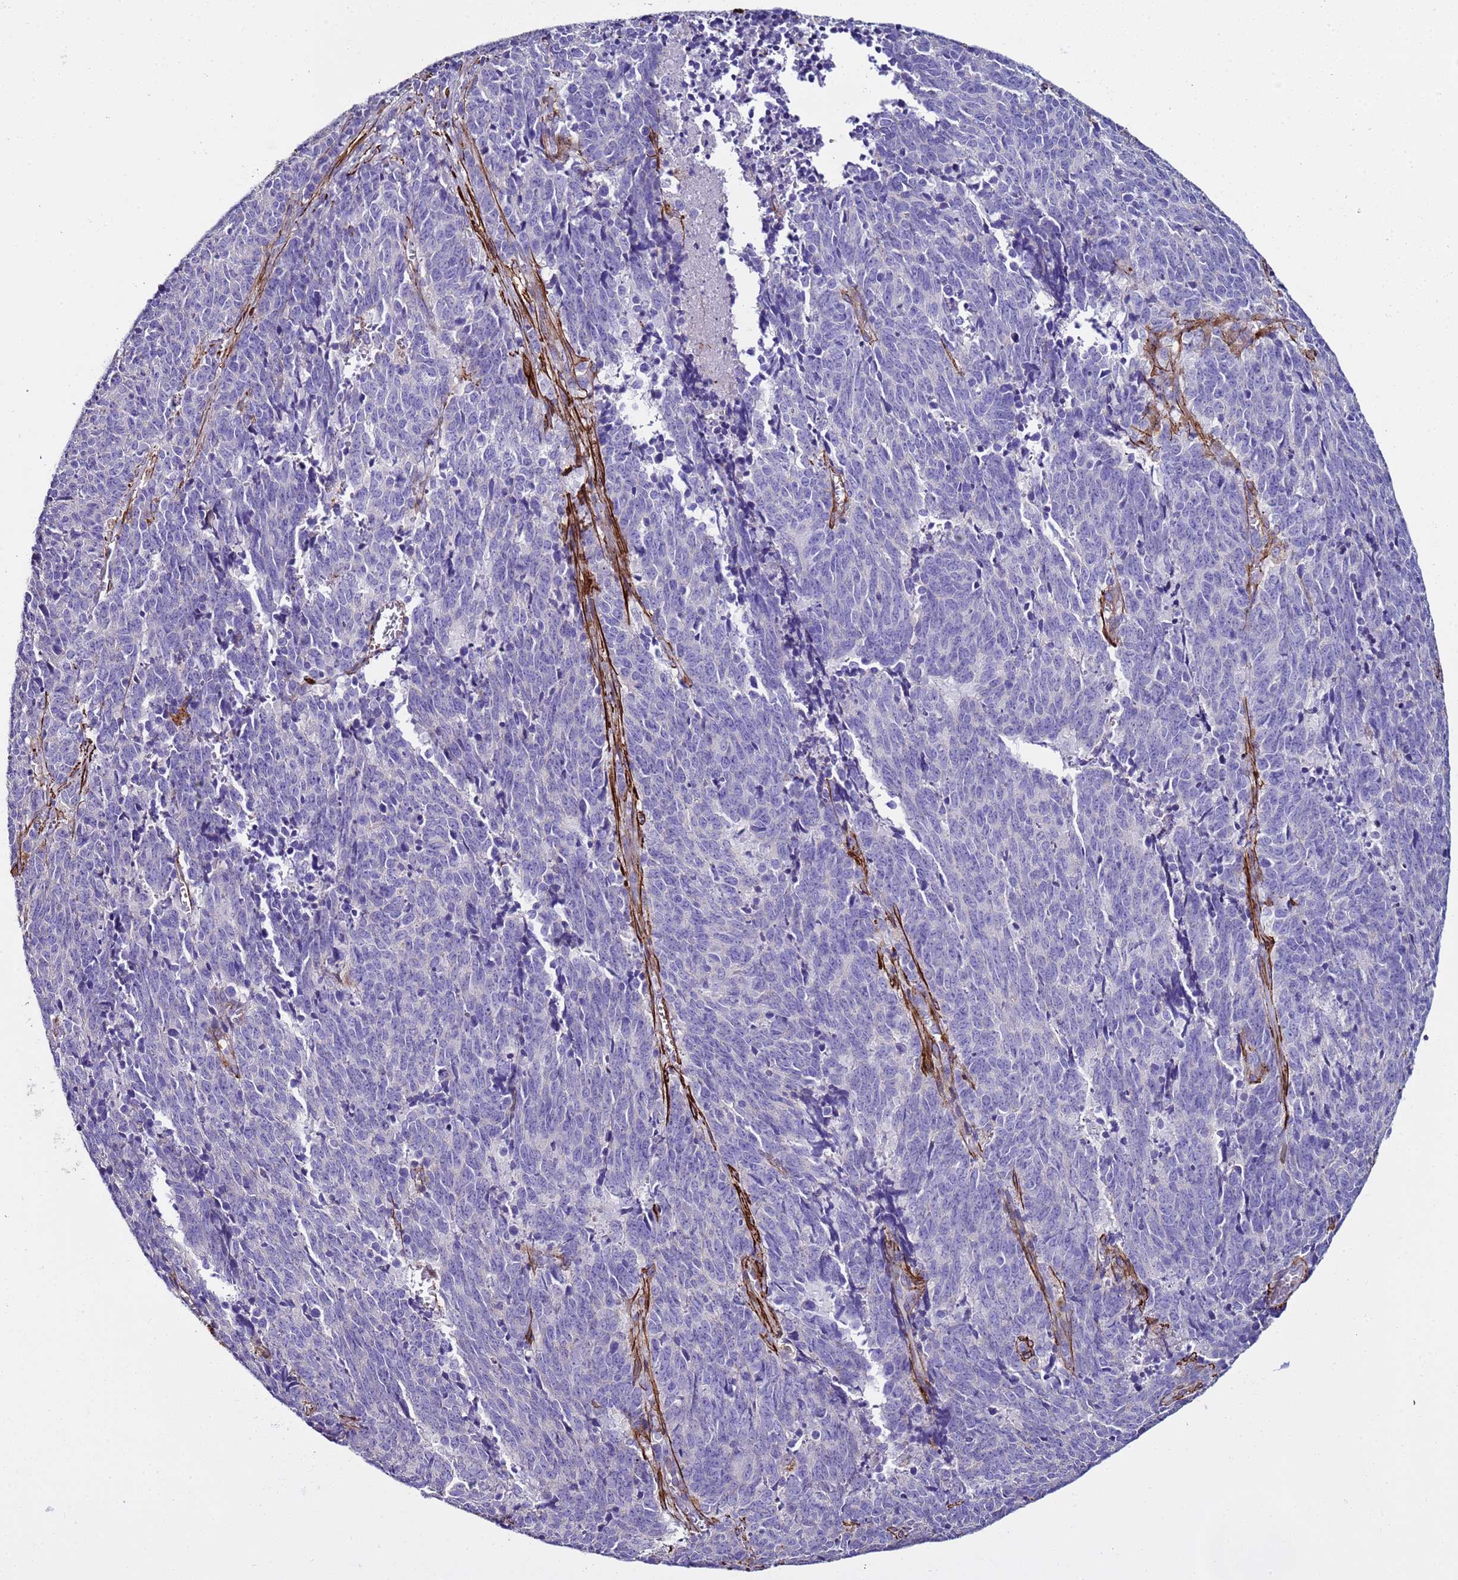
{"staining": {"intensity": "negative", "quantity": "none", "location": "none"}, "tissue": "cervical cancer", "cell_type": "Tumor cells", "image_type": "cancer", "snomed": [{"axis": "morphology", "description": "Squamous cell carcinoma, NOS"}, {"axis": "topography", "description": "Cervix"}], "caption": "The immunohistochemistry (IHC) micrograph has no significant positivity in tumor cells of cervical cancer (squamous cell carcinoma) tissue. (DAB (3,3'-diaminobenzidine) immunohistochemistry (IHC), high magnification).", "gene": "RABL2B", "patient": {"sex": "female", "age": 29}}